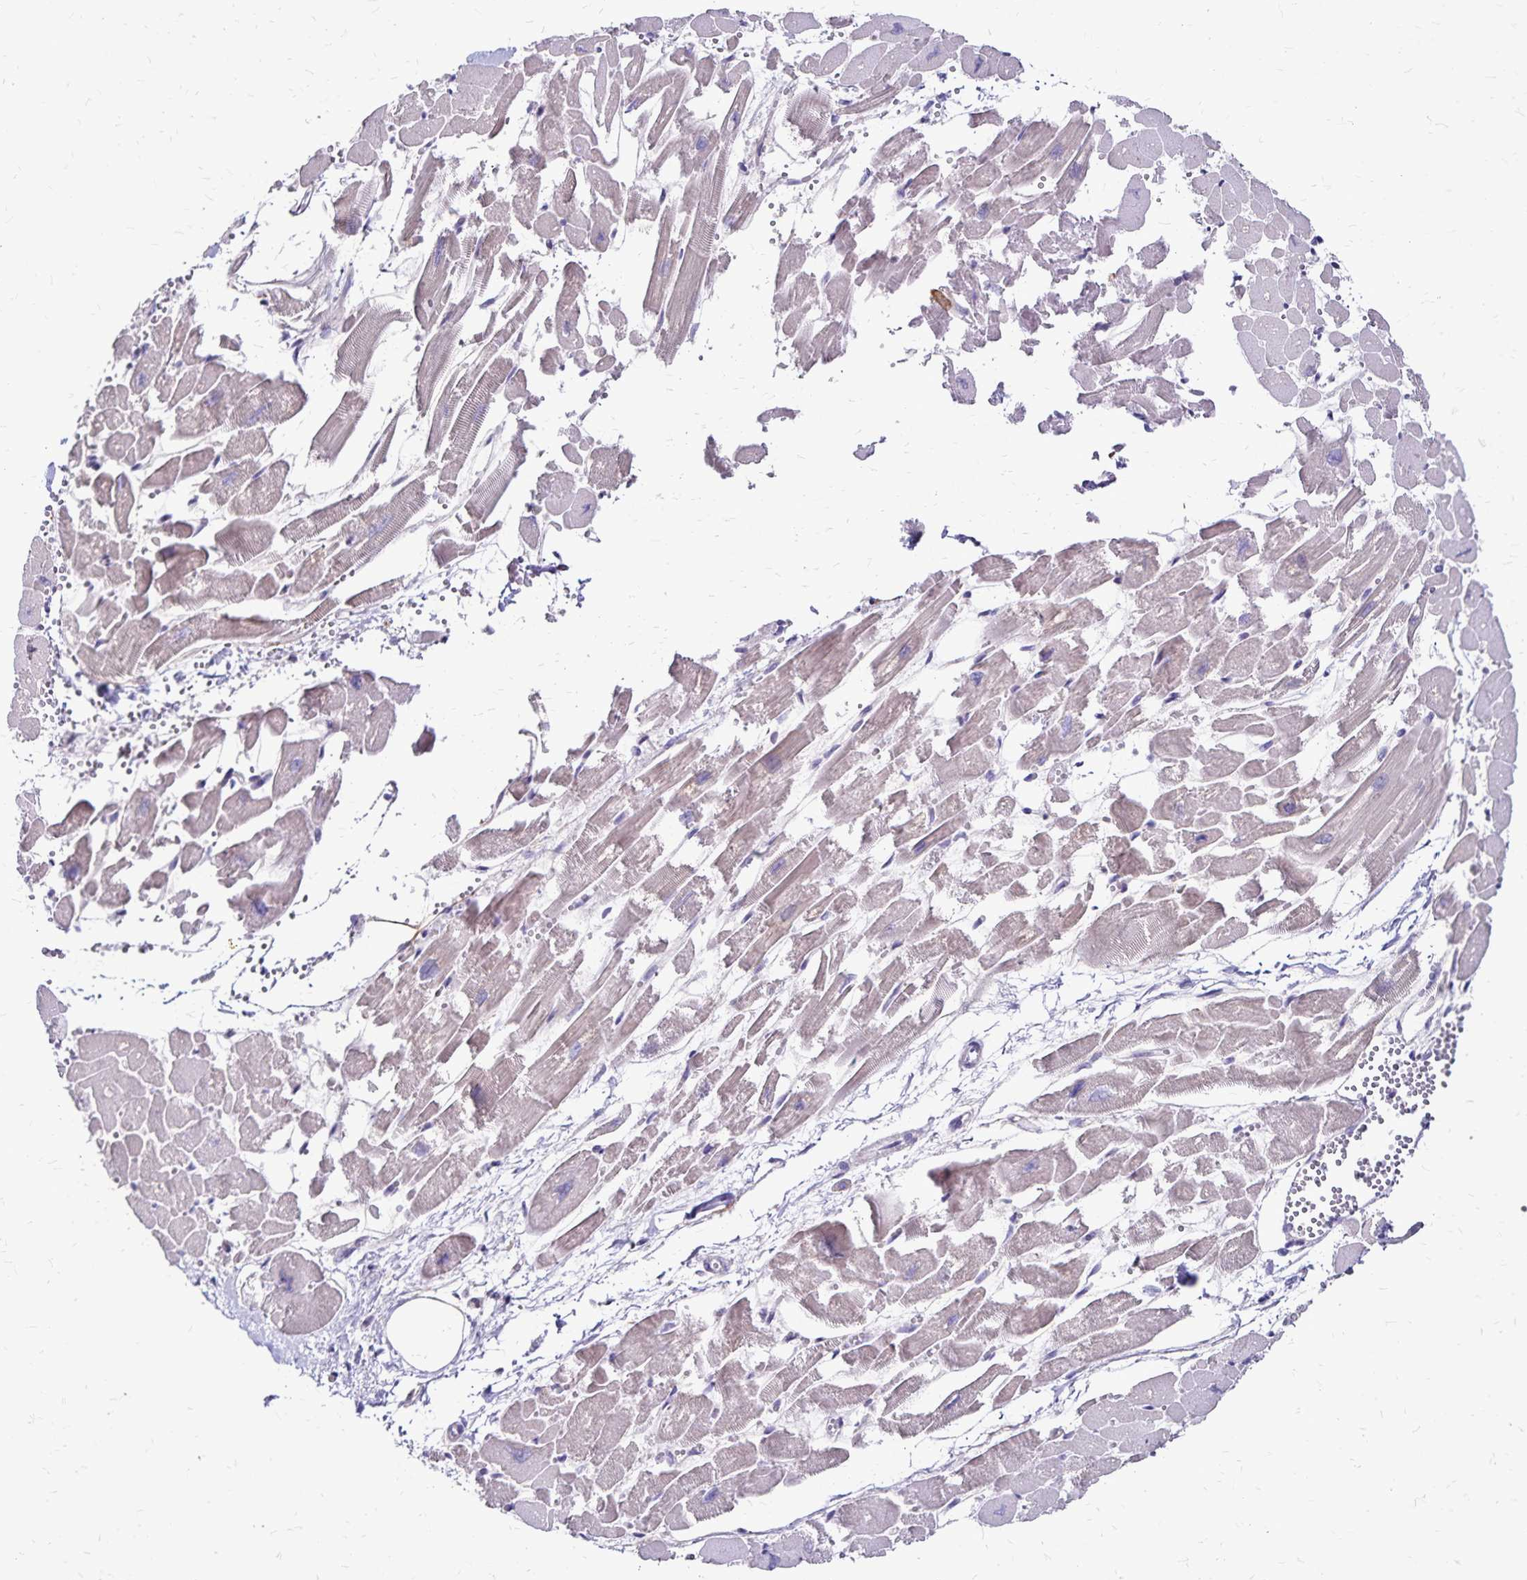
{"staining": {"intensity": "strong", "quantity": "<25%", "location": "cytoplasmic/membranous"}, "tissue": "heart muscle", "cell_type": "Cardiomyocytes", "image_type": "normal", "snomed": [{"axis": "morphology", "description": "Normal tissue, NOS"}, {"axis": "topography", "description": "Heart"}], "caption": "The immunohistochemical stain labels strong cytoplasmic/membranous staining in cardiomyocytes of normal heart muscle. (DAB (3,3'-diaminobenzidine) = brown stain, brightfield microscopy at high magnification).", "gene": "NAGPA", "patient": {"sex": "female", "age": 52}}